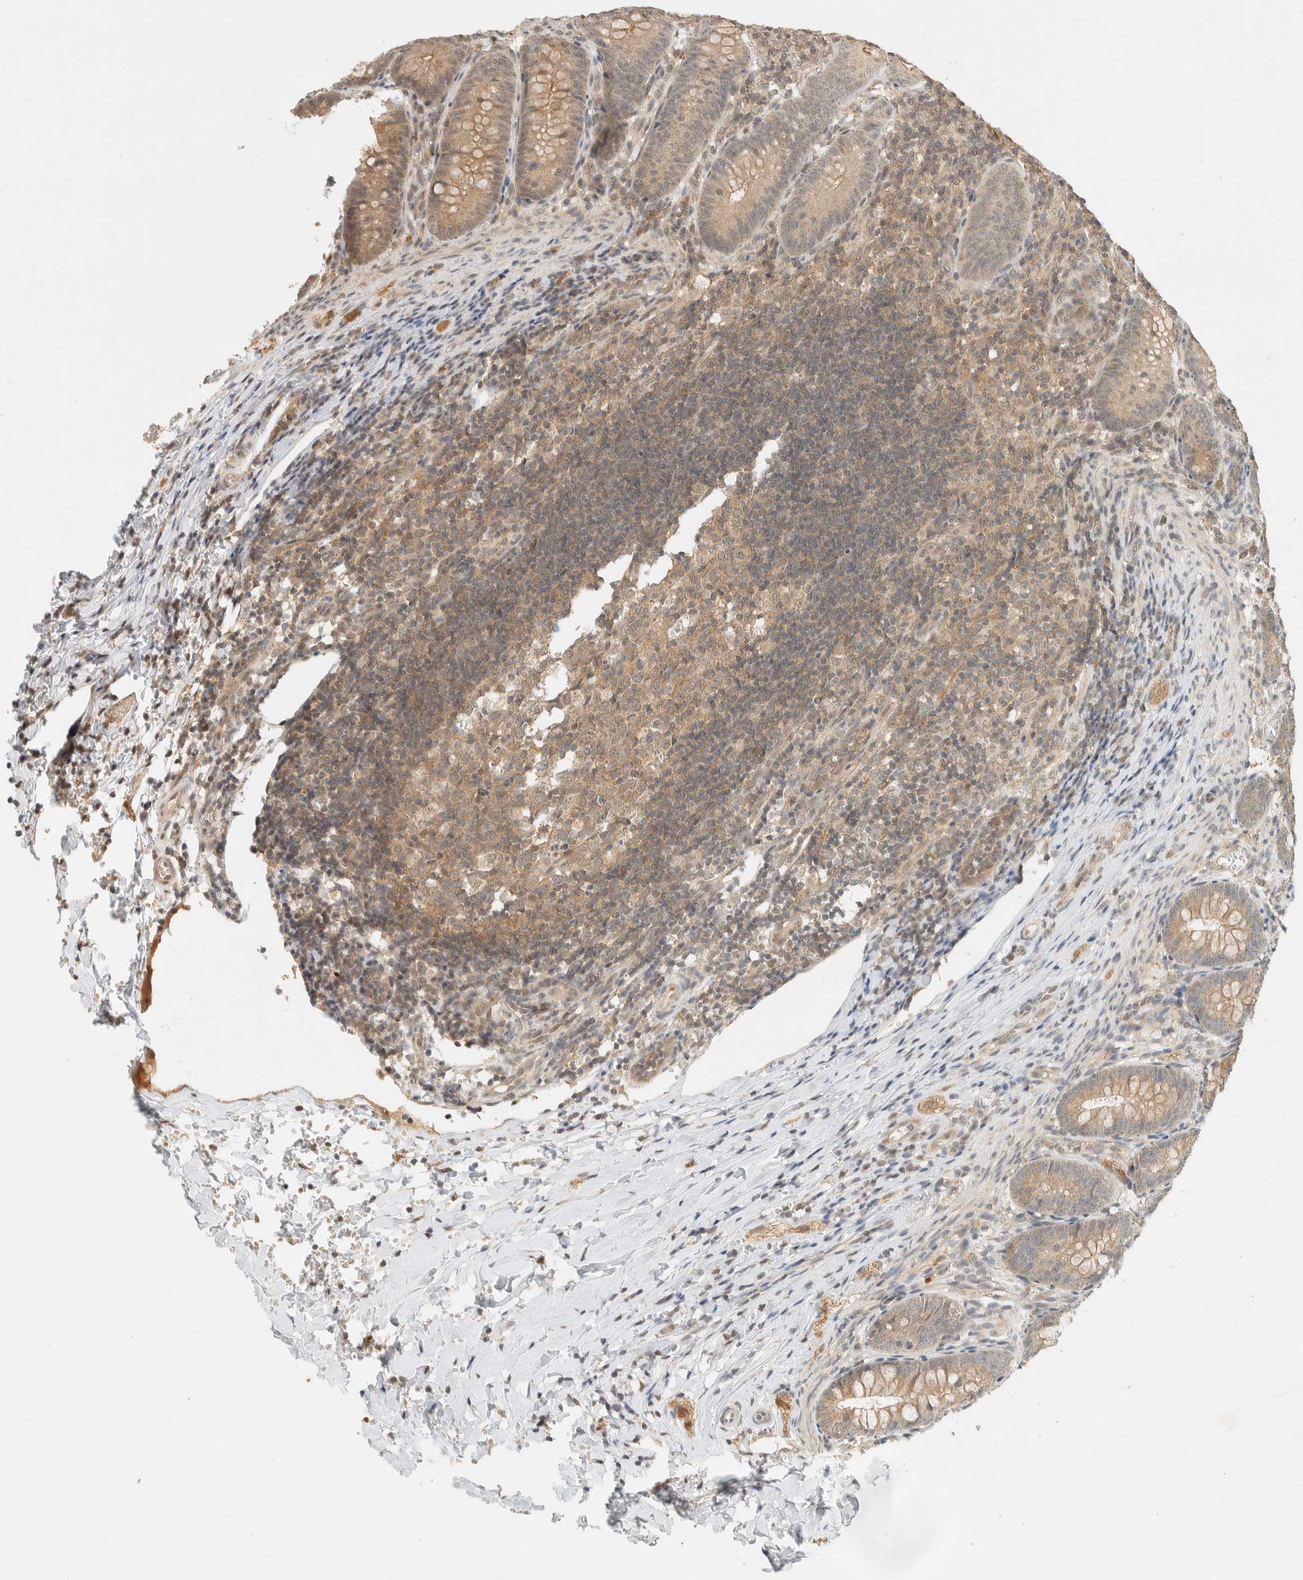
{"staining": {"intensity": "moderate", "quantity": ">75%", "location": "cytoplasmic/membranous"}, "tissue": "appendix", "cell_type": "Glandular cells", "image_type": "normal", "snomed": [{"axis": "morphology", "description": "Normal tissue, NOS"}, {"axis": "topography", "description": "Appendix"}], "caption": "Moderate cytoplasmic/membranous staining for a protein is seen in about >75% of glandular cells of unremarkable appendix using immunohistochemistry.", "gene": "KIFAP3", "patient": {"sex": "male", "age": 1}}